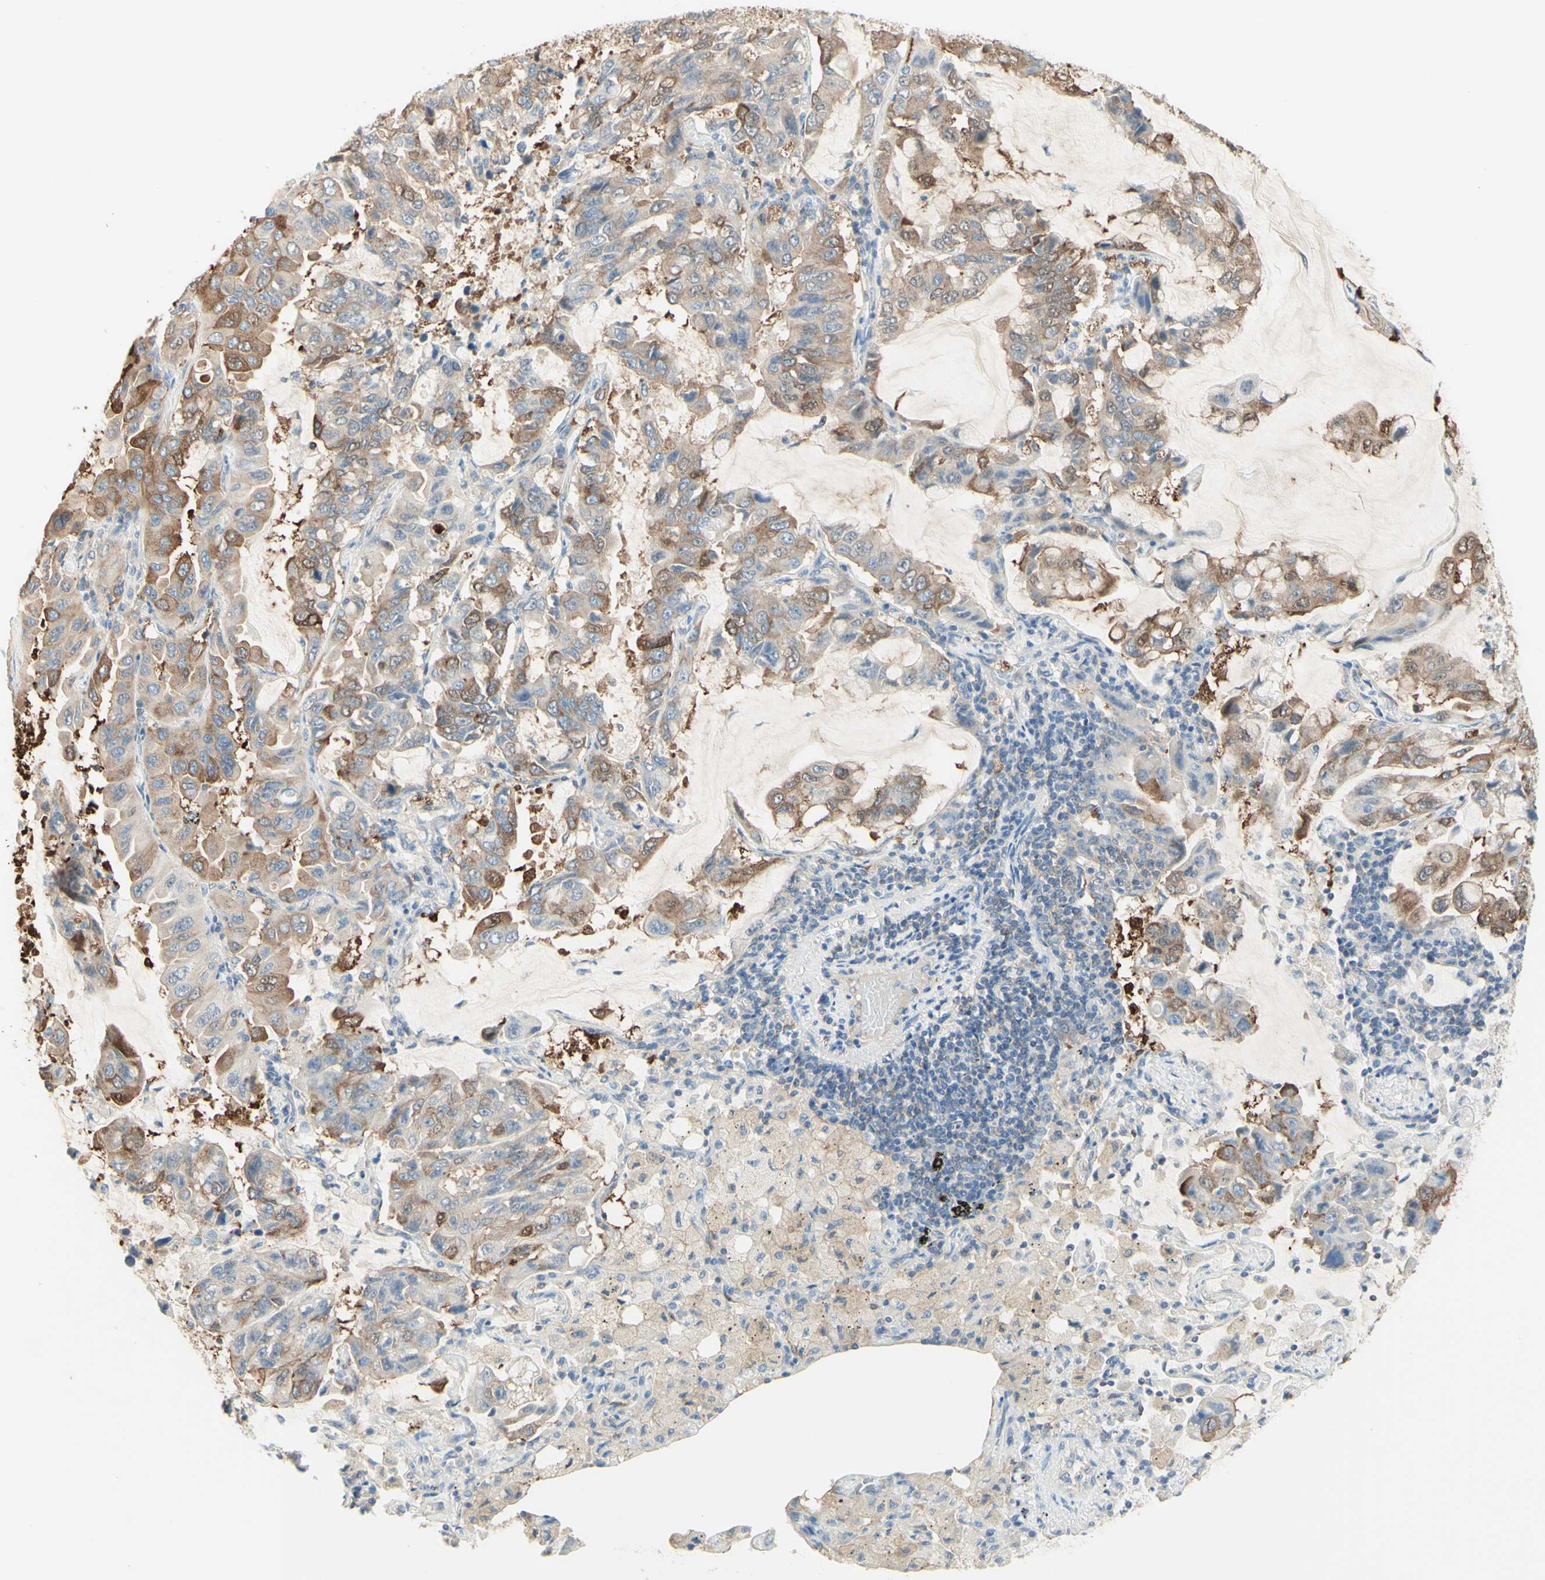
{"staining": {"intensity": "moderate", "quantity": "25%-75%", "location": "cytoplasmic/membranous"}, "tissue": "lung cancer", "cell_type": "Tumor cells", "image_type": "cancer", "snomed": [{"axis": "morphology", "description": "Adenocarcinoma, NOS"}, {"axis": "topography", "description": "Lung"}], "caption": "High-magnification brightfield microscopy of lung adenocarcinoma stained with DAB (brown) and counterstained with hematoxylin (blue). tumor cells exhibit moderate cytoplasmic/membranous staining is identified in about25%-75% of cells.", "gene": "MTM1", "patient": {"sex": "male", "age": 64}}